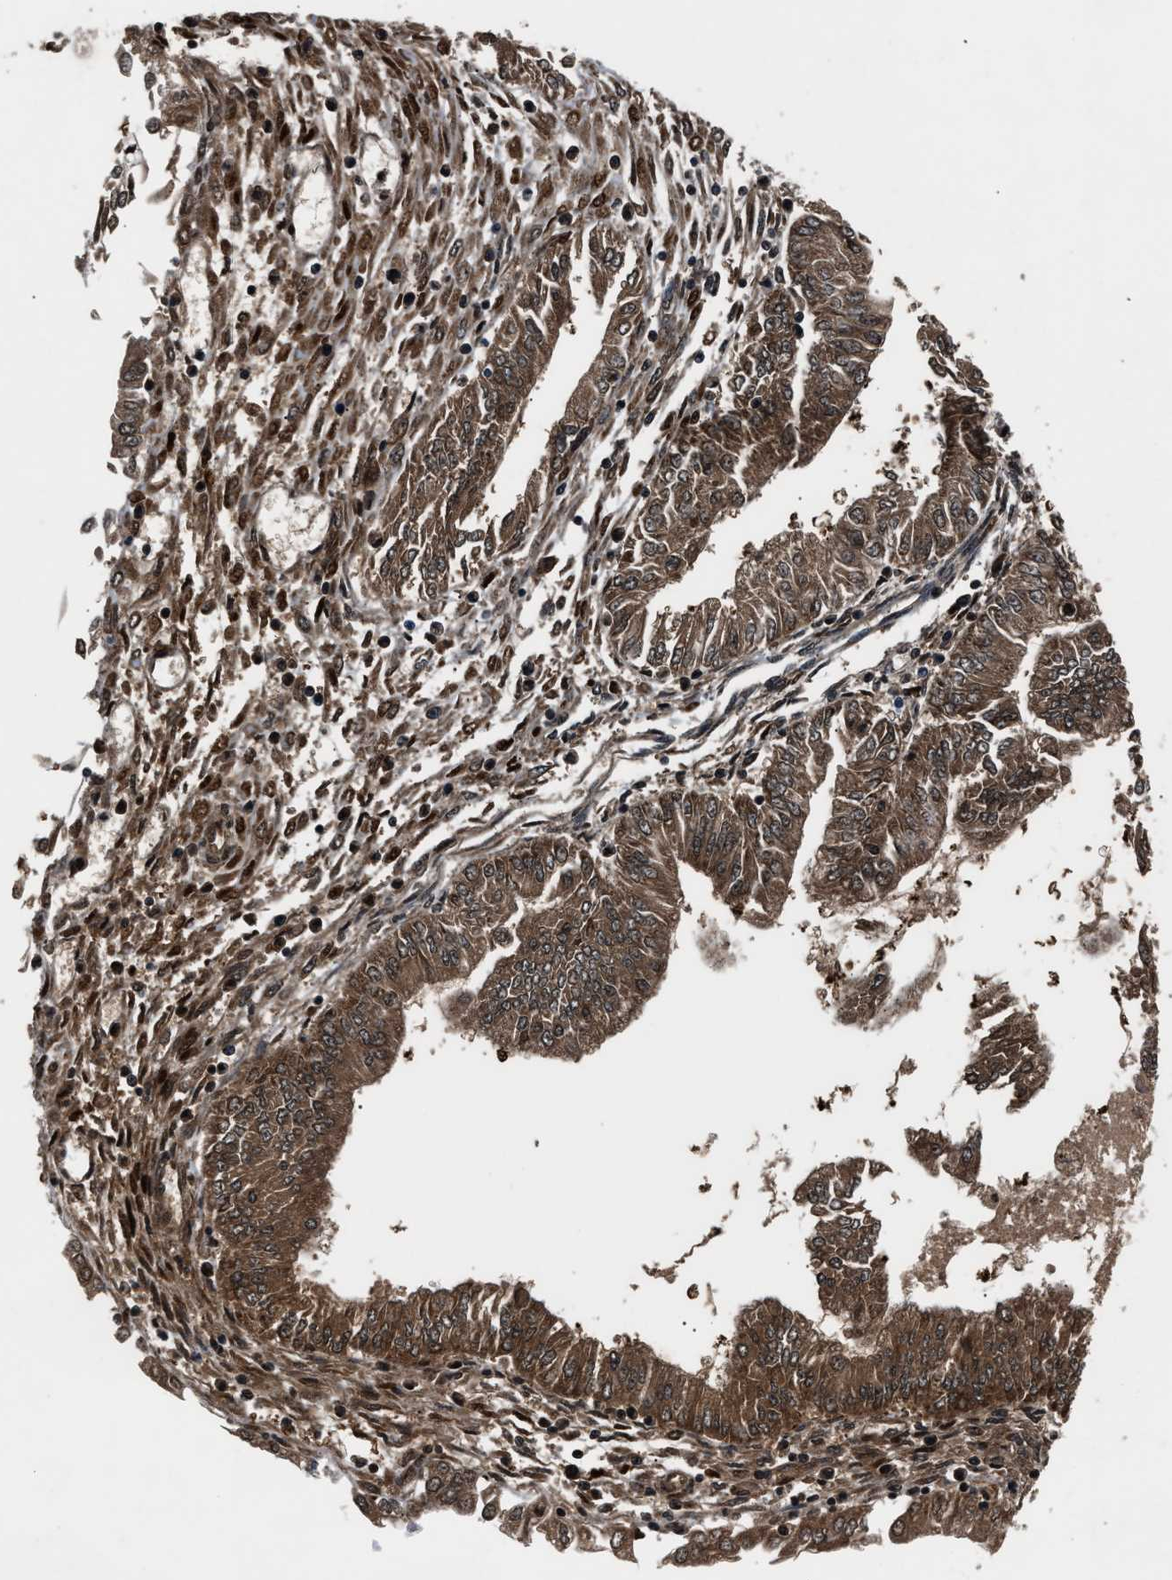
{"staining": {"intensity": "moderate", "quantity": ">75%", "location": "cytoplasmic/membranous,nuclear"}, "tissue": "endometrial cancer", "cell_type": "Tumor cells", "image_type": "cancer", "snomed": [{"axis": "morphology", "description": "Adenocarcinoma, NOS"}, {"axis": "topography", "description": "Endometrium"}], "caption": "IHC staining of endometrial adenocarcinoma, which exhibits medium levels of moderate cytoplasmic/membranous and nuclear expression in about >75% of tumor cells indicating moderate cytoplasmic/membranous and nuclear protein staining. The staining was performed using DAB (3,3'-diaminobenzidine) (brown) for protein detection and nuclei were counterstained in hematoxylin (blue).", "gene": "TP53I3", "patient": {"sex": "female", "age": 53}}